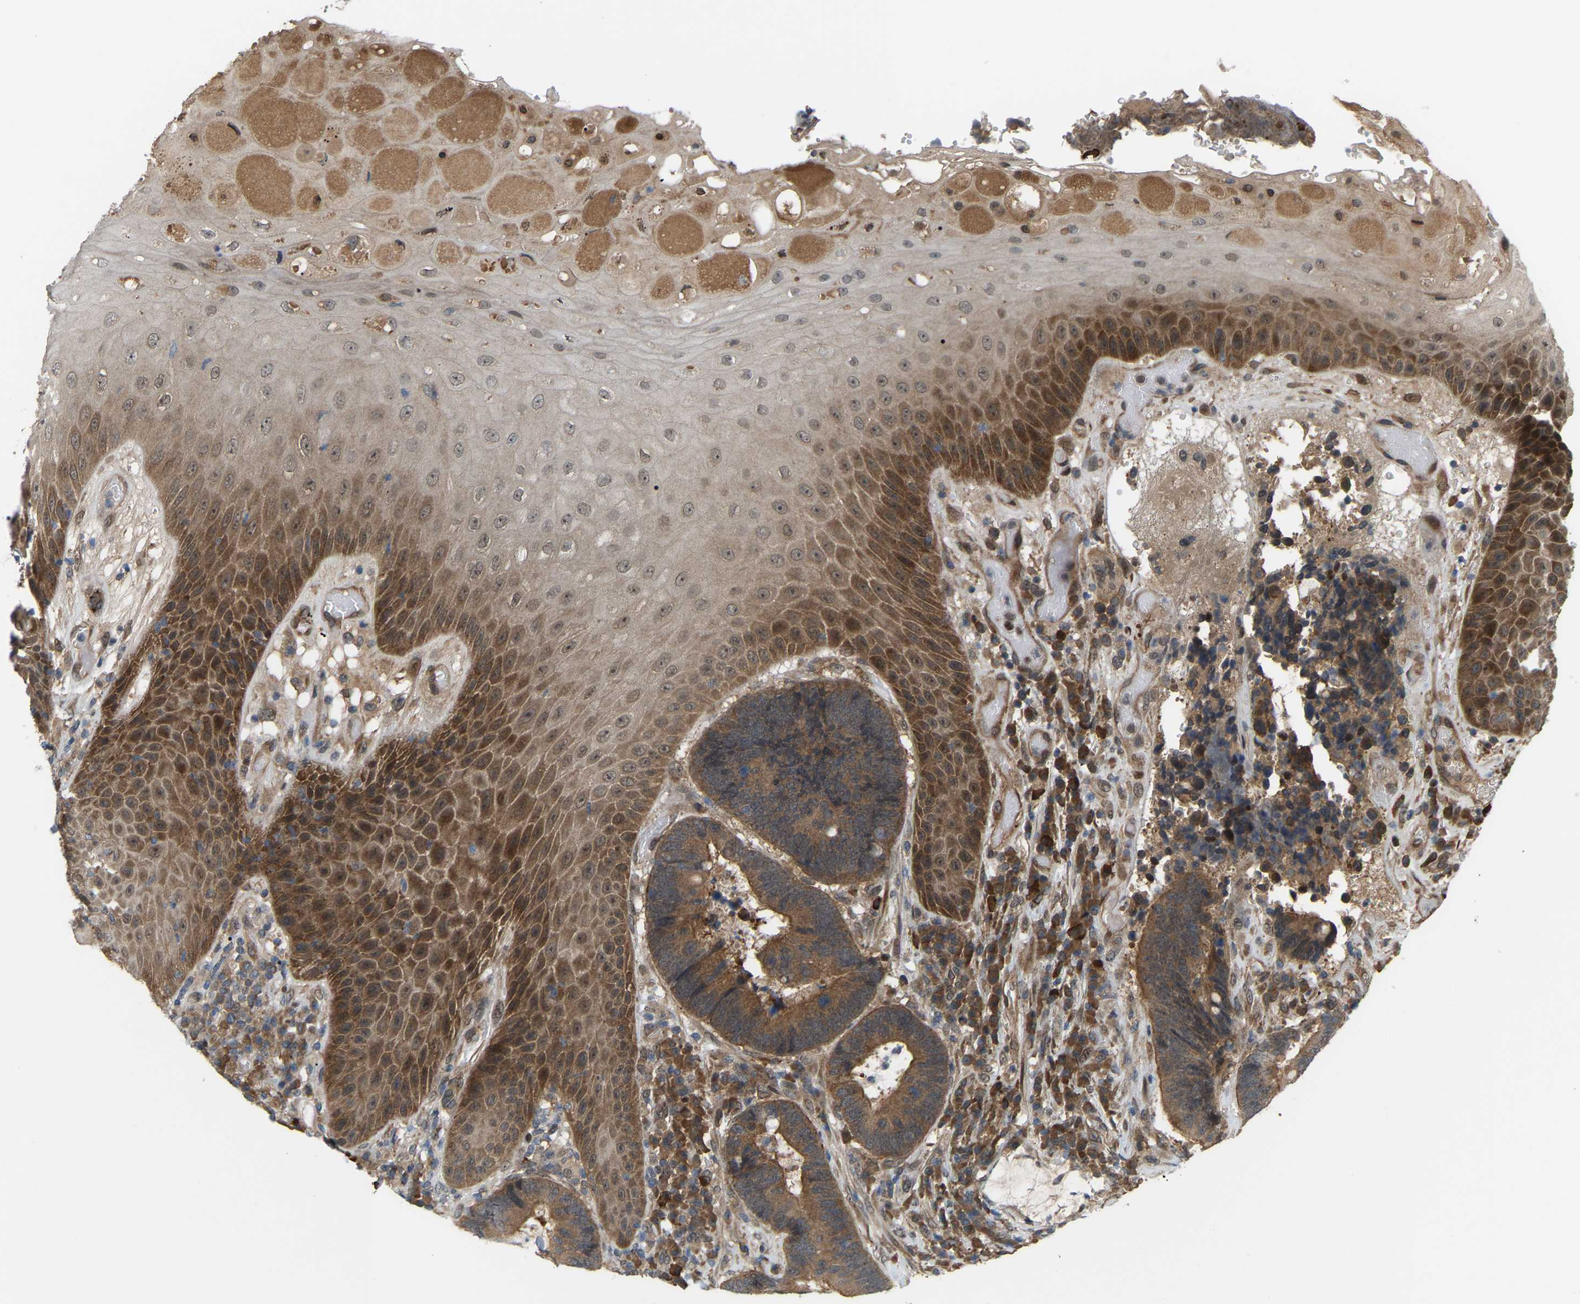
{"staining": {"intensity": "moderate", "quantity": ">75%", "location": "cytoplasmic/membranous"}, "tissue": "colorectal cancer", "cell_type": "Tumor cells", "image_type": "cancer", "snomed": [{"axis": "morphology", "description": "Adenocarcinoma, NOS"}, {"axis": "topography", "description": "Rectum"}, {"axis": "topography", "description": "Anal"}], "caption": "Brown immunohistochemical staining in colorectal cancer (adenocarcinoma) exhibits moderate cytoplasmic/membranous staining in about >75% of tumor cells.", "gene": "CROT", "patient": {"sex": "female", "age": 89}}